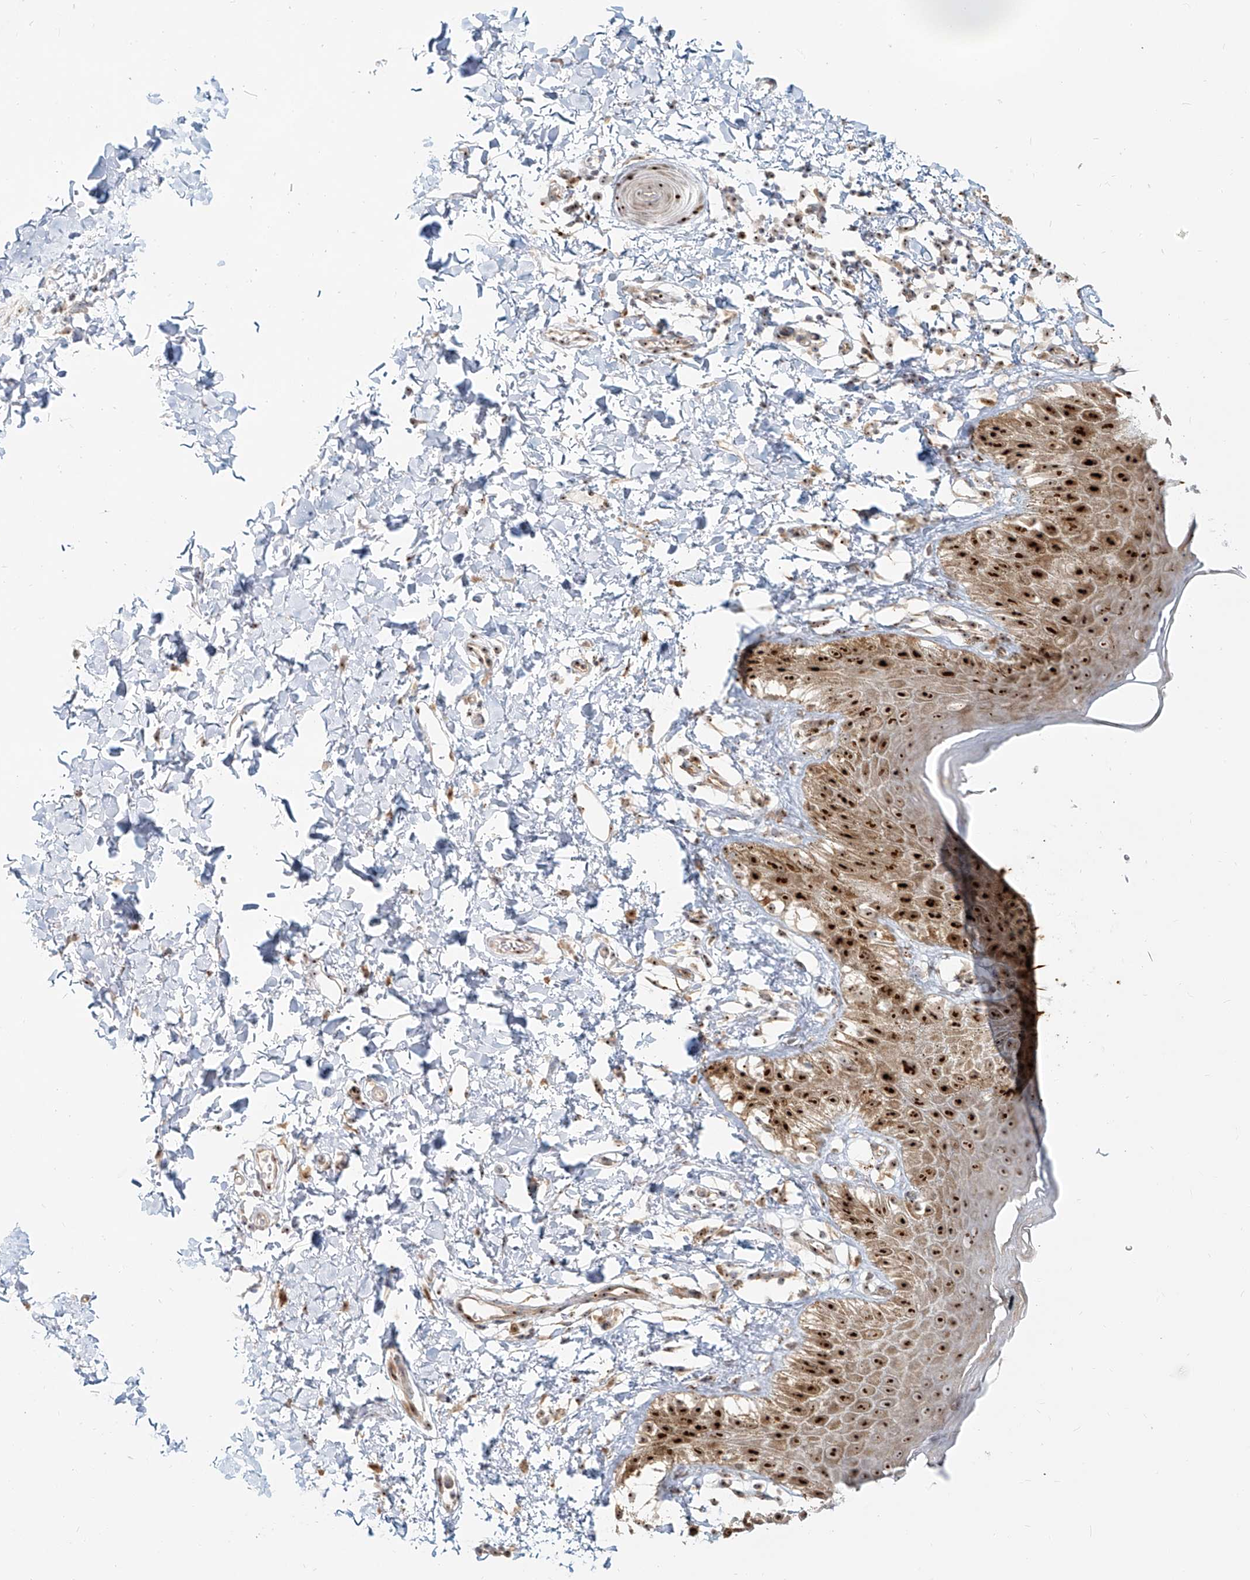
{"staining": {"intensity": "strong", "quantity": ">75%", "location": "cytoplasmic/membranous,nuclear"}, "tissue": "skin", "cell_type": "Epidermal cells", "image_type": "normal", "snomed": [{"axis": "morphology", "description": "Normal tissue, NOS"}, {"axis": "topography", "description": "Anal"}], "caption": "Benign skin exhibits strong cytoplasmic/membranous,nuclear positivity in approximately >75% of epidermal cells, visualized by immunohistochemistry. The staining was performed using DAB (3,3'-diaminobenzidine) to visualize the protein expression in brown, while the nuclei were stained in blue with hematoxylin (Magnification: 20x).", "gene": "BYSL", "patient": {"sex": "male", "age": 44}}